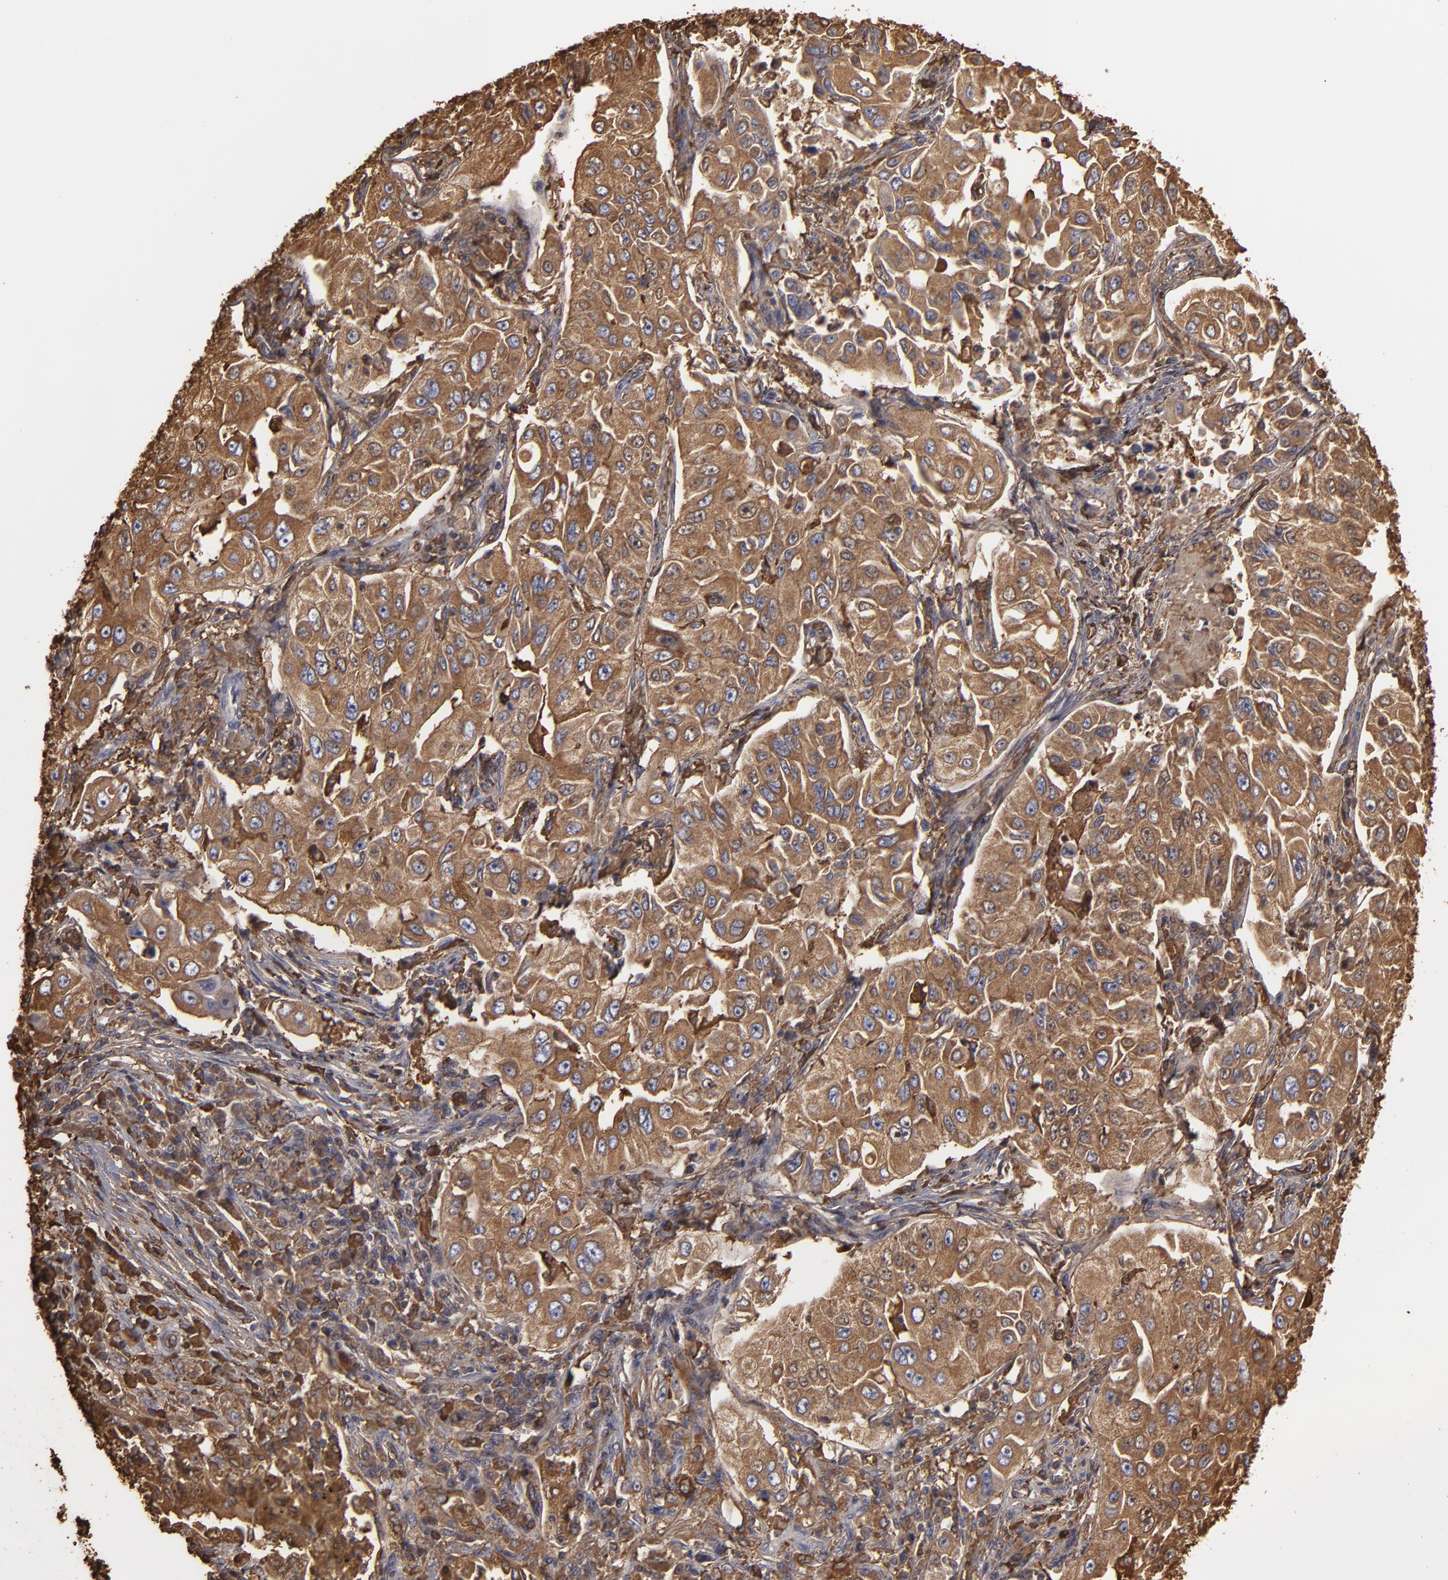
{"staining": {"intensity": "strong", "quantity": ">75%", "location": "cytoplasmic/membranous"}, "tissue": "lung cancer", "cell_type": "Tumor cells", "image_type": "cancer", "snomed": [{"axis": "morphology", "description": "Adenocarcinoma, NOS"}, {"axis": "topography", "description": "Lung"}], "caption": "IHC staining of adenocarcinoma (lung), which shows high levels of strong cytoplasmic/membranous positivity in approximately >75% of tumor cells indicating strong cytoplasmic/membranous protein expression. The staining was performed using DAB (3,3'-diaminobenzidine) (brown) for protein detection and nuclei were counterstained in hematoxylin (blue).", "gene": "ODC1", "patient": {"sex": "male", "age": 84}}